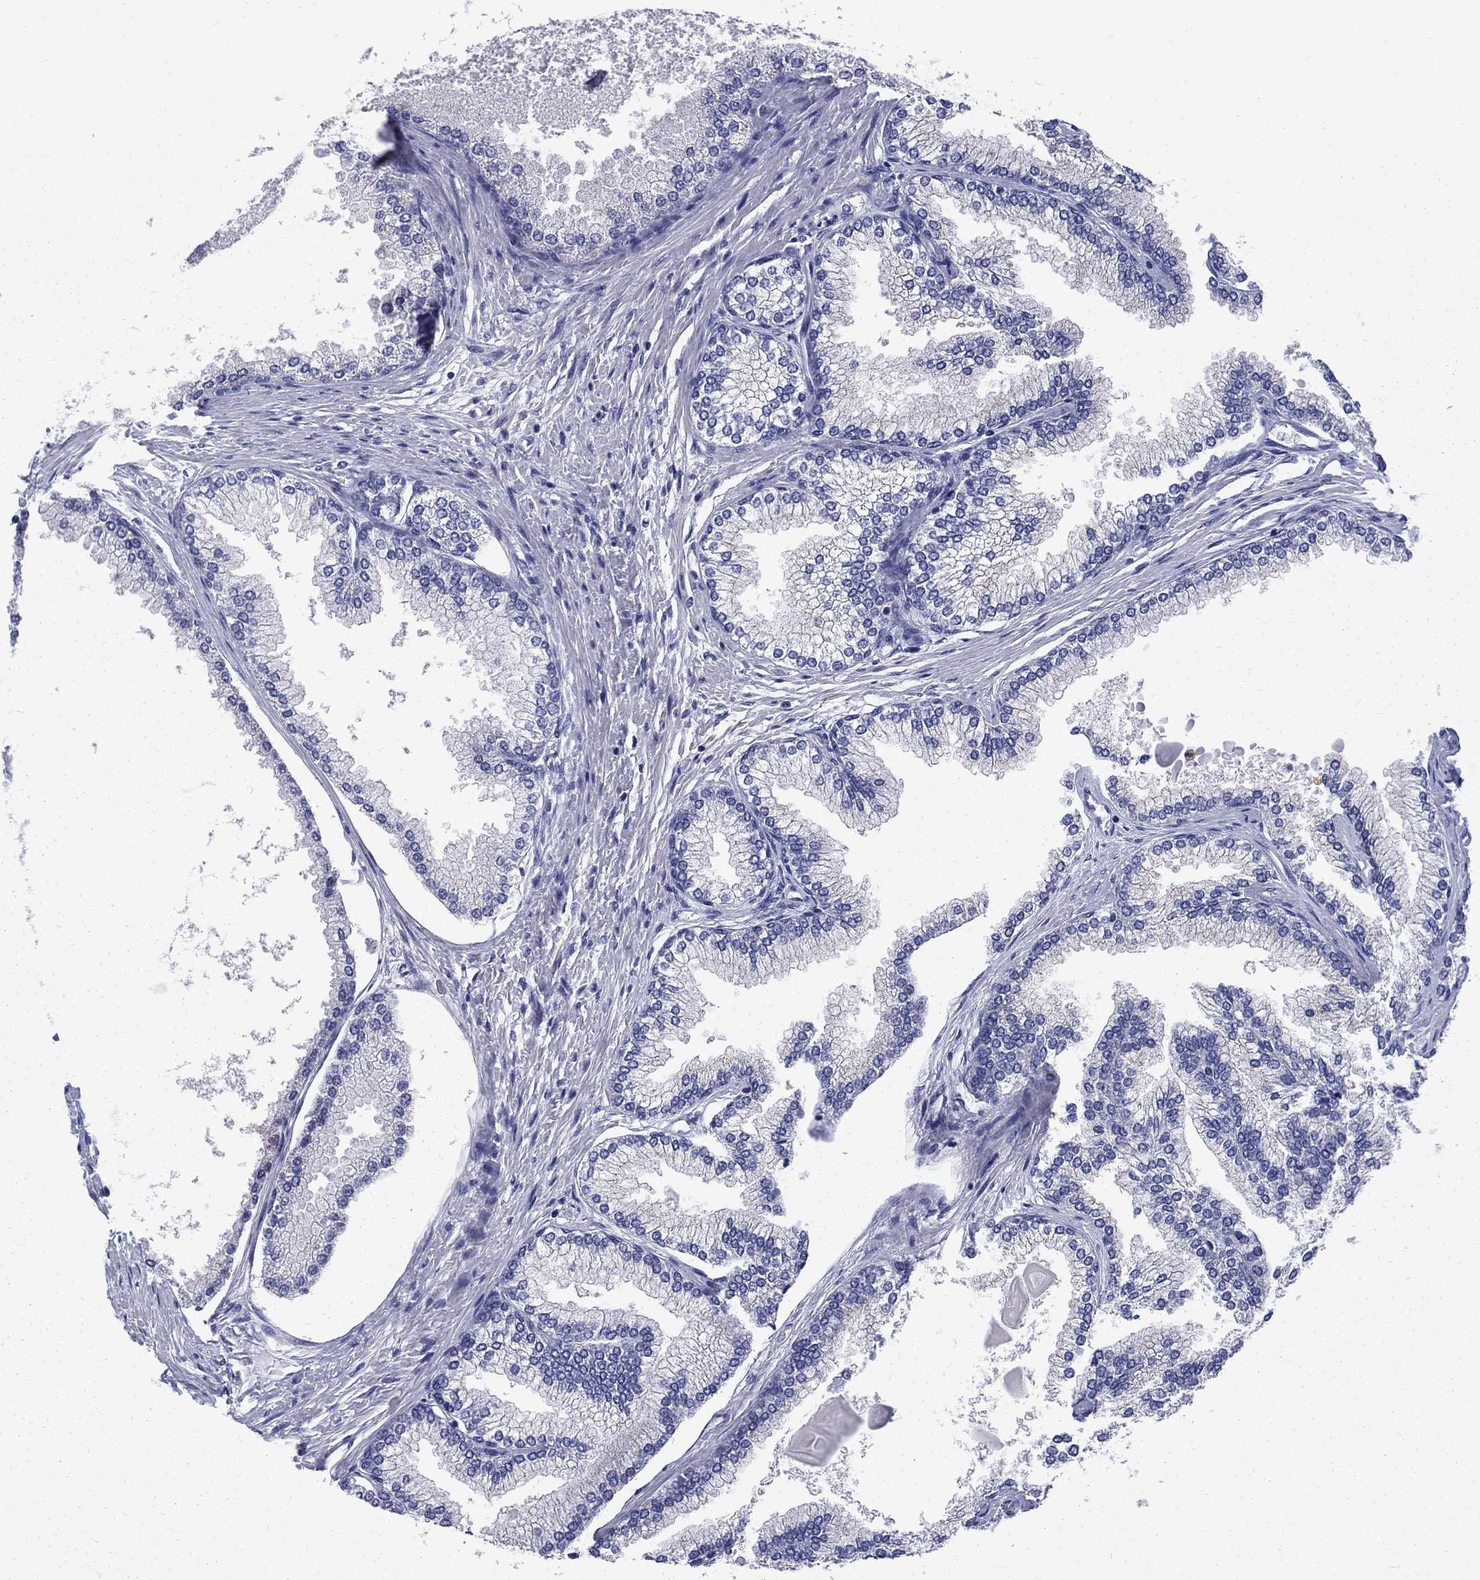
{"staining": {"intensity": "negative", "quantity": "none", "location": "none"}, "tissue": "prostate", "cell_type": "Glandular cells", "image_type": "normal", "snomed": [{"axis": "morphology", "description": "Normal tissue, NOS"}, {"axis": "topography", "description": "Prostate"}], "caption": "The histopathology image reveals no significant positivity in glandular cells of prostate.", "gene": "SERPINB2", "patient": {"sex": "male", "age": 72}}